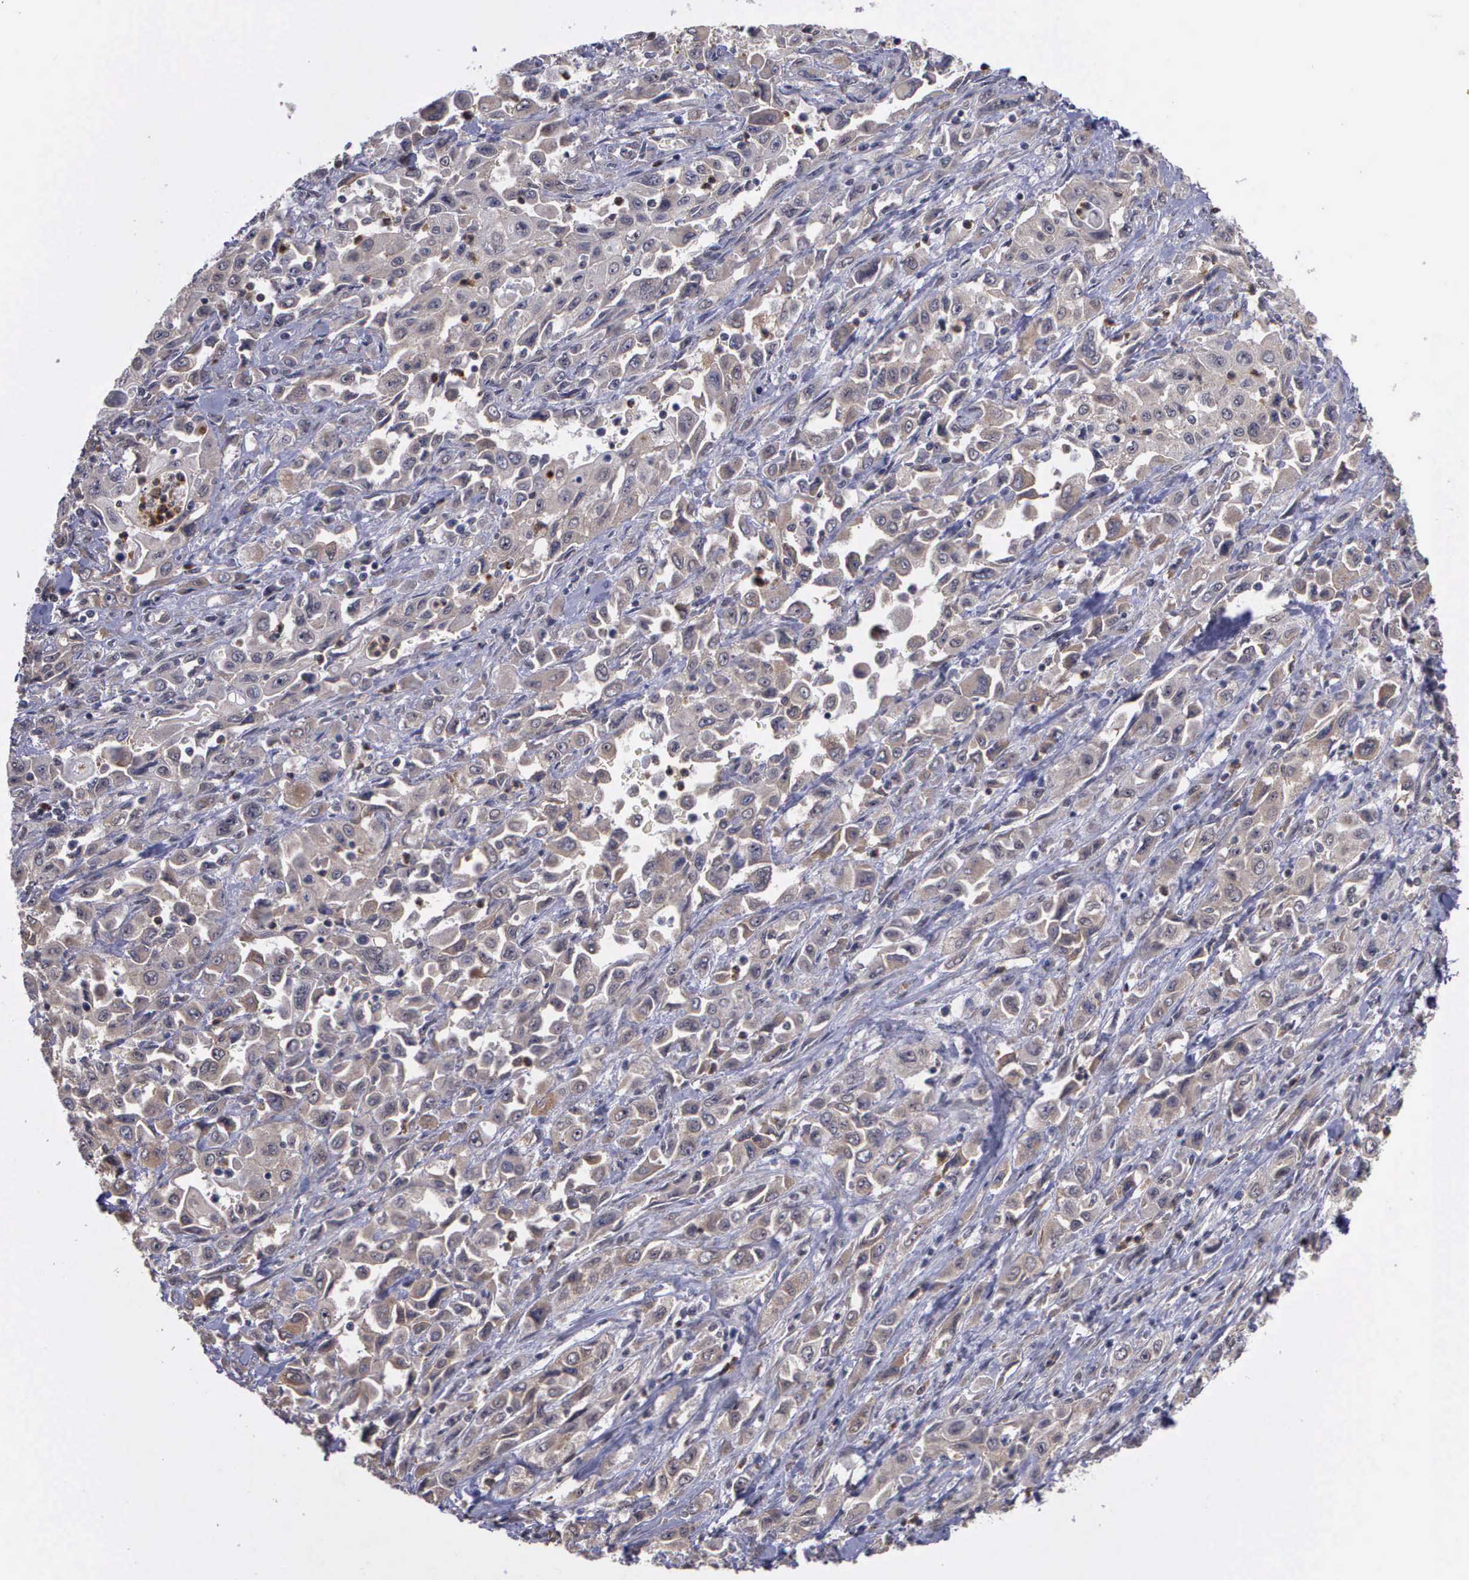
{"staining": {"intensity": "weak", "quantity": "25%-75%", "location": "cytoplasmic/membranous"}, "tissue": "pancreatic cancer", "cell_type": "Tumor cells", "image_type": "cancer", "snomed": [{"axis": "morphology", "description": "Adenocarcinoma, NOS"}, {"axis": "topography", "description": "Pancreas"}], "caption": "IHC of pancreatic adenocarcinoma shows low levels of weak cytoplasmic/membranous staining in about 25%-75% of tumor cells.", "gene": "MAP3K9", "patient": {"sex": "male", "age": 70}}